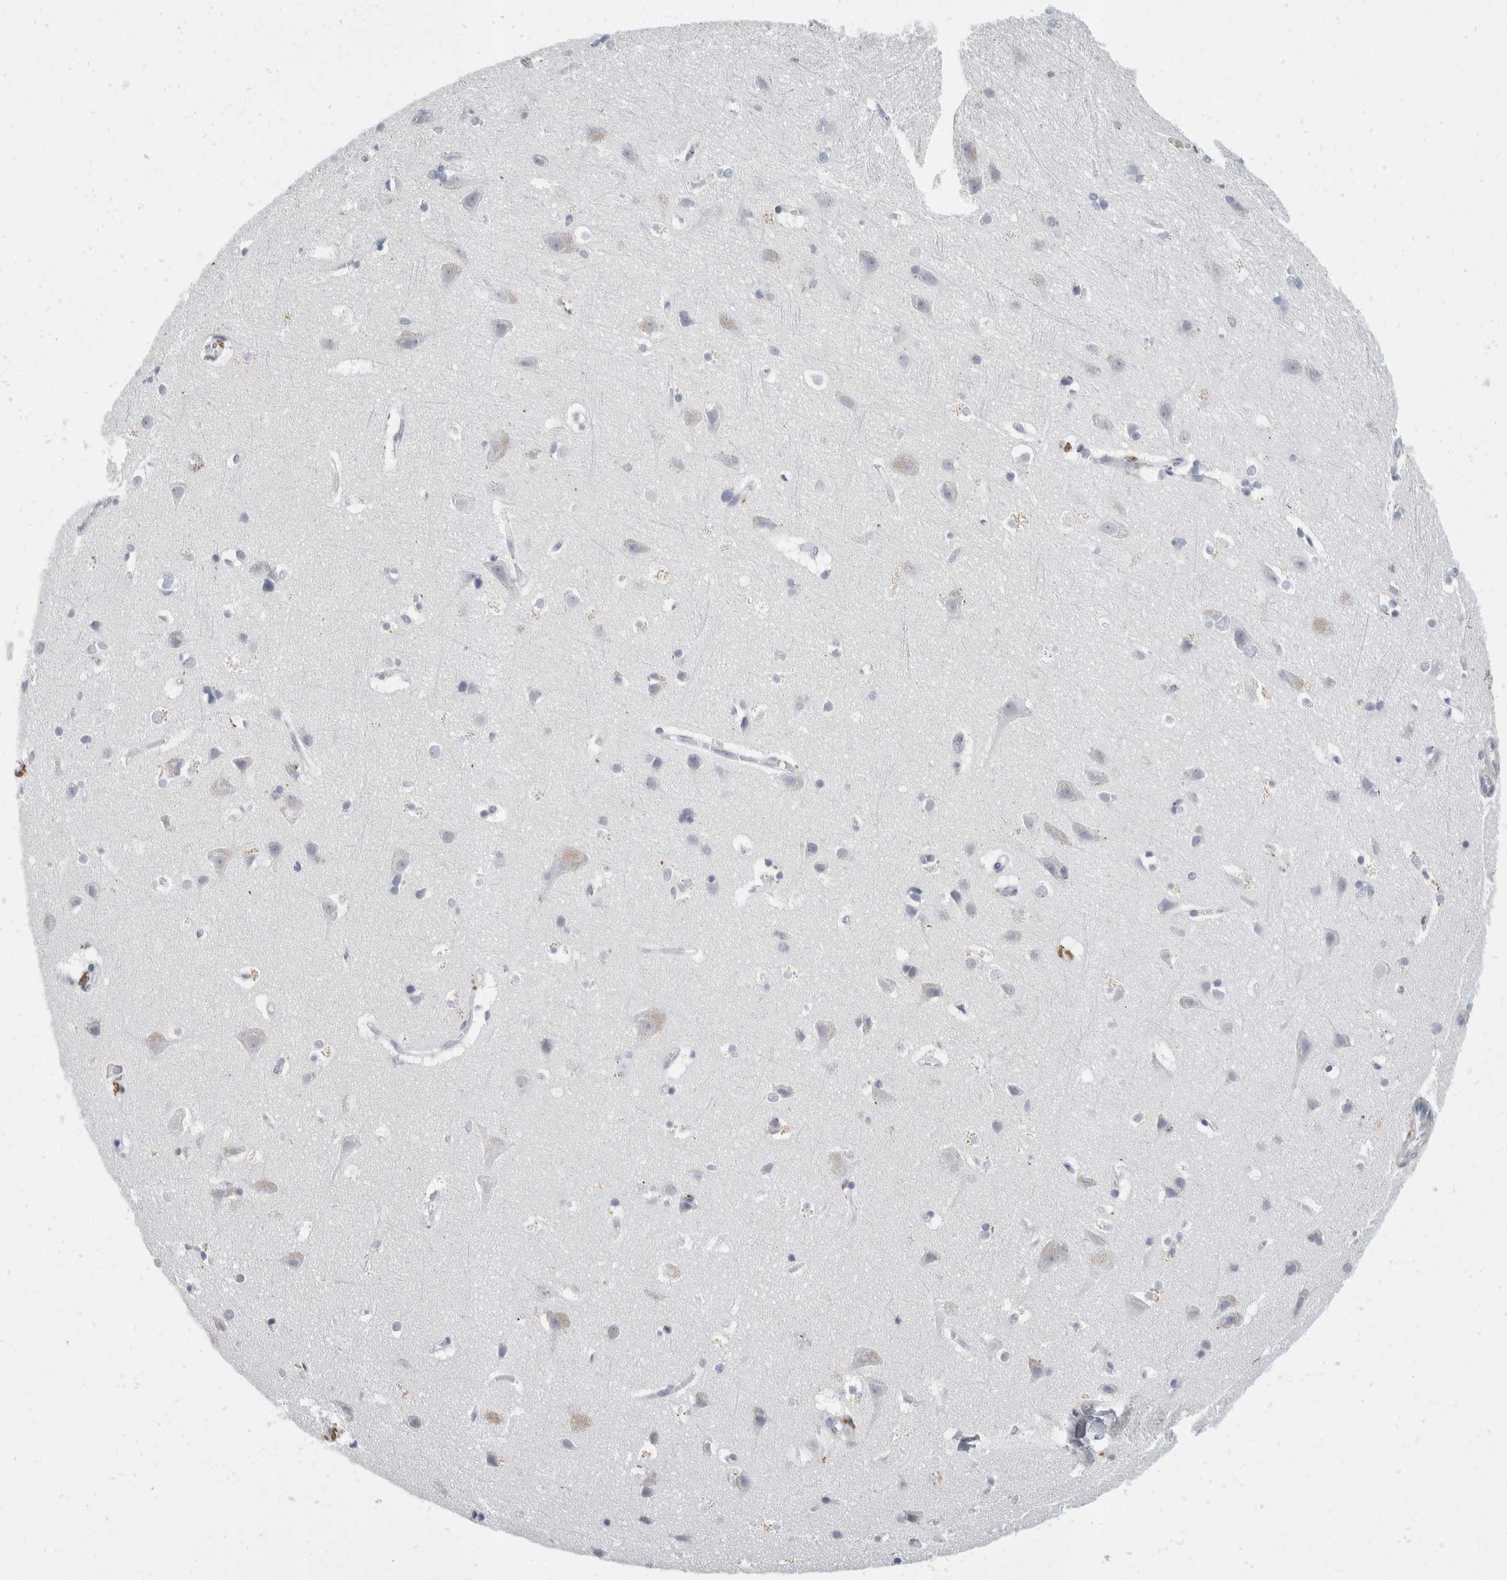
{"staining": {"intensity": "negative", "quantity": "none", "location": "none"}, "tissue": "cerebral cortex", "cell_type": "Endothelial cells", "image_type": "normal", "snomed": [{"axis": "morphology", "description": "Normal tissue, NOS"}, {"axis": "topography", "description": "Cerebral cortex"}], "caption": "IHC image of benign cerebral cortex: cerebral cortex stained with DAB (3,3'-diaminobenzidine) exhibits no significant protein expression in endothelial cells.", "gene": "CATSPERD", "patient": {"sex": "male", "age": 54}}